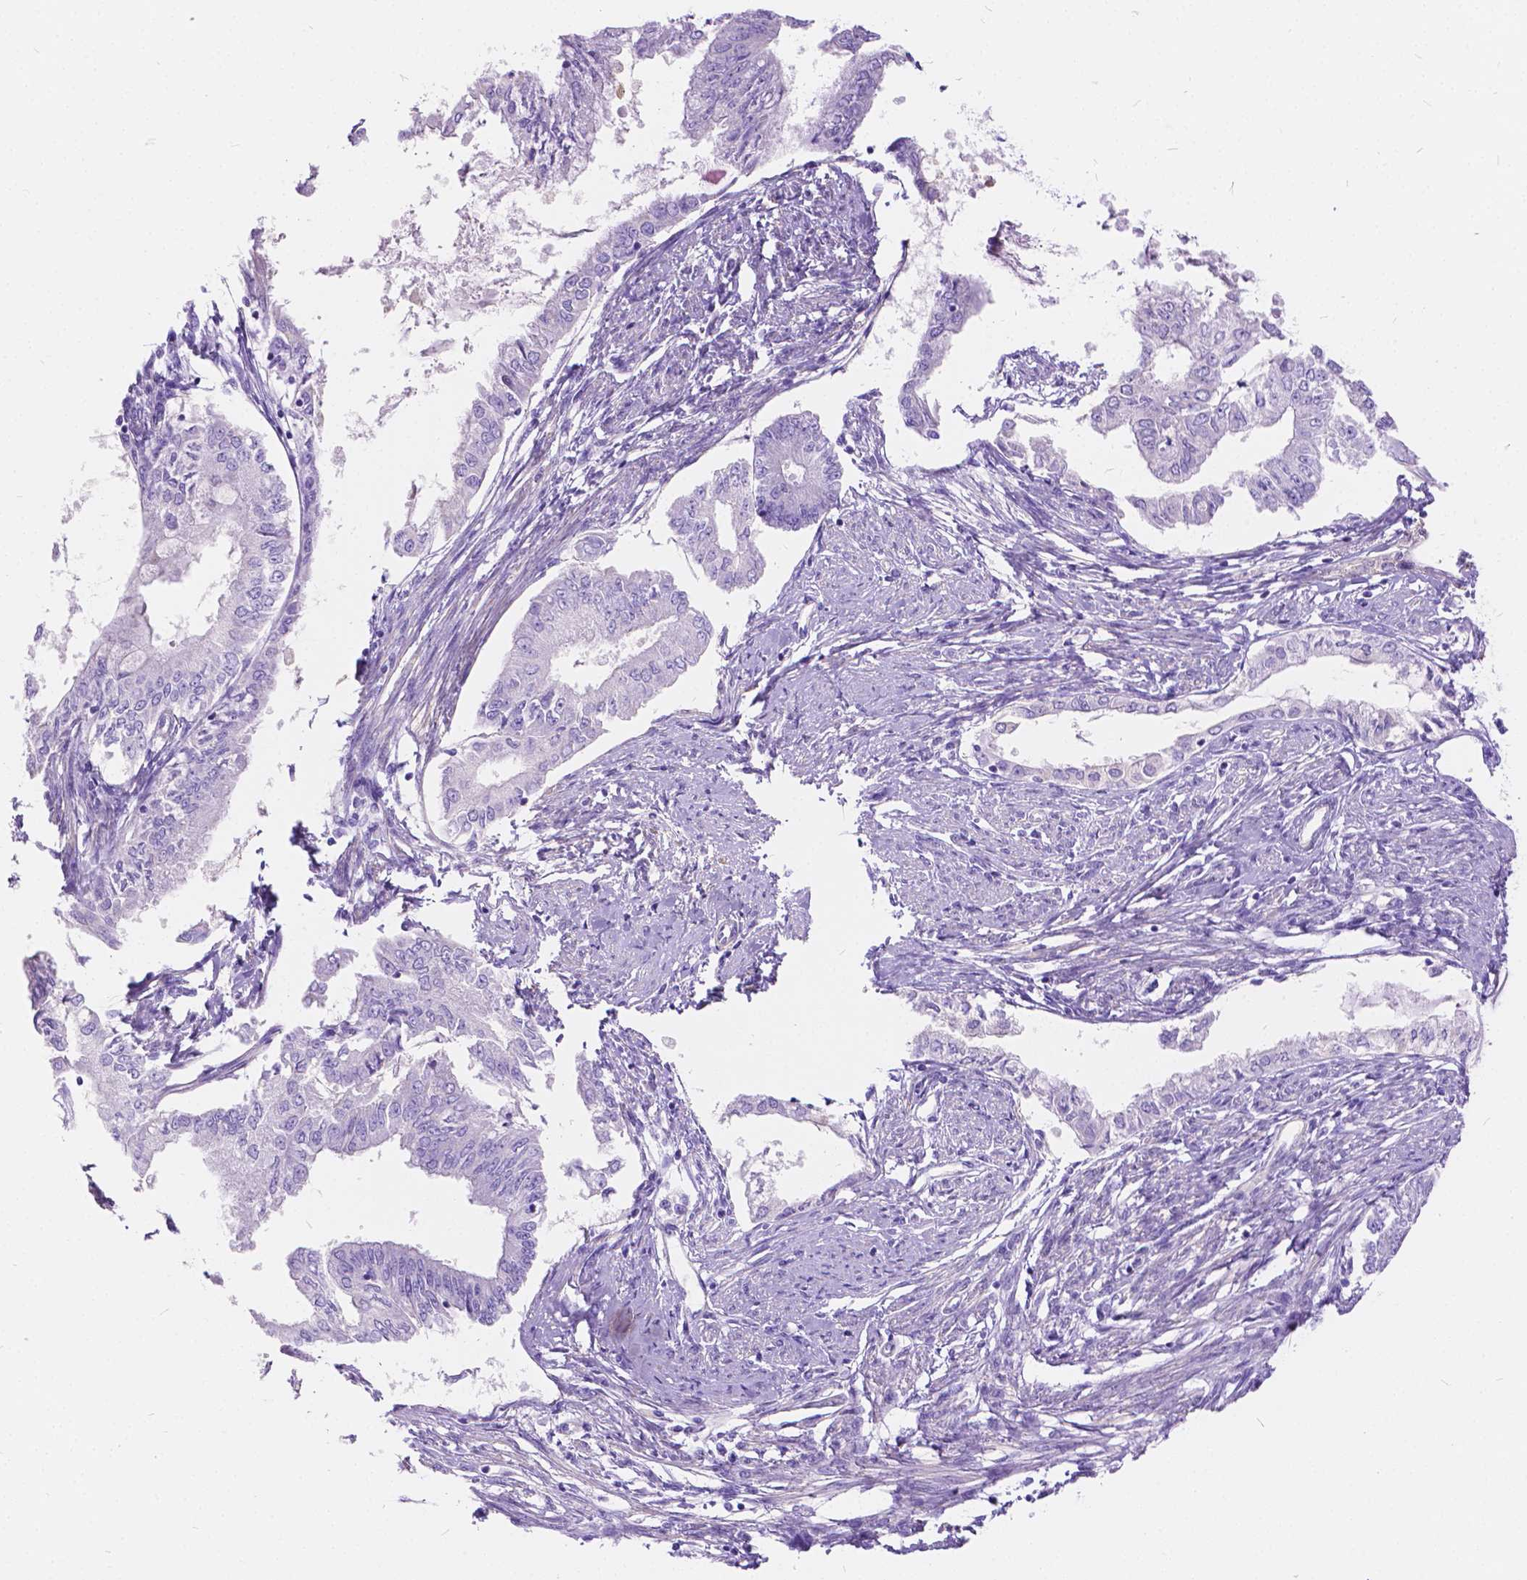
{"staining": {"intensity": "negative", "quantity": "none", "location": "none"}, "tissue": "endometrial cancer", "cell_type": "Tumor cells", "image_type": "cancer", "snomed": [{"axis": "morphology", "description": "Adenocarcinoma, NOS"}, {"axis": "topography", "description": "Endometrium"}], "caption": "Image shows no significant protein positivity in tumor cells of endometrial cancer (adenocarcinoma).", "gene": "CHRM1", "patient": {"sex": "female", "age": 76}}